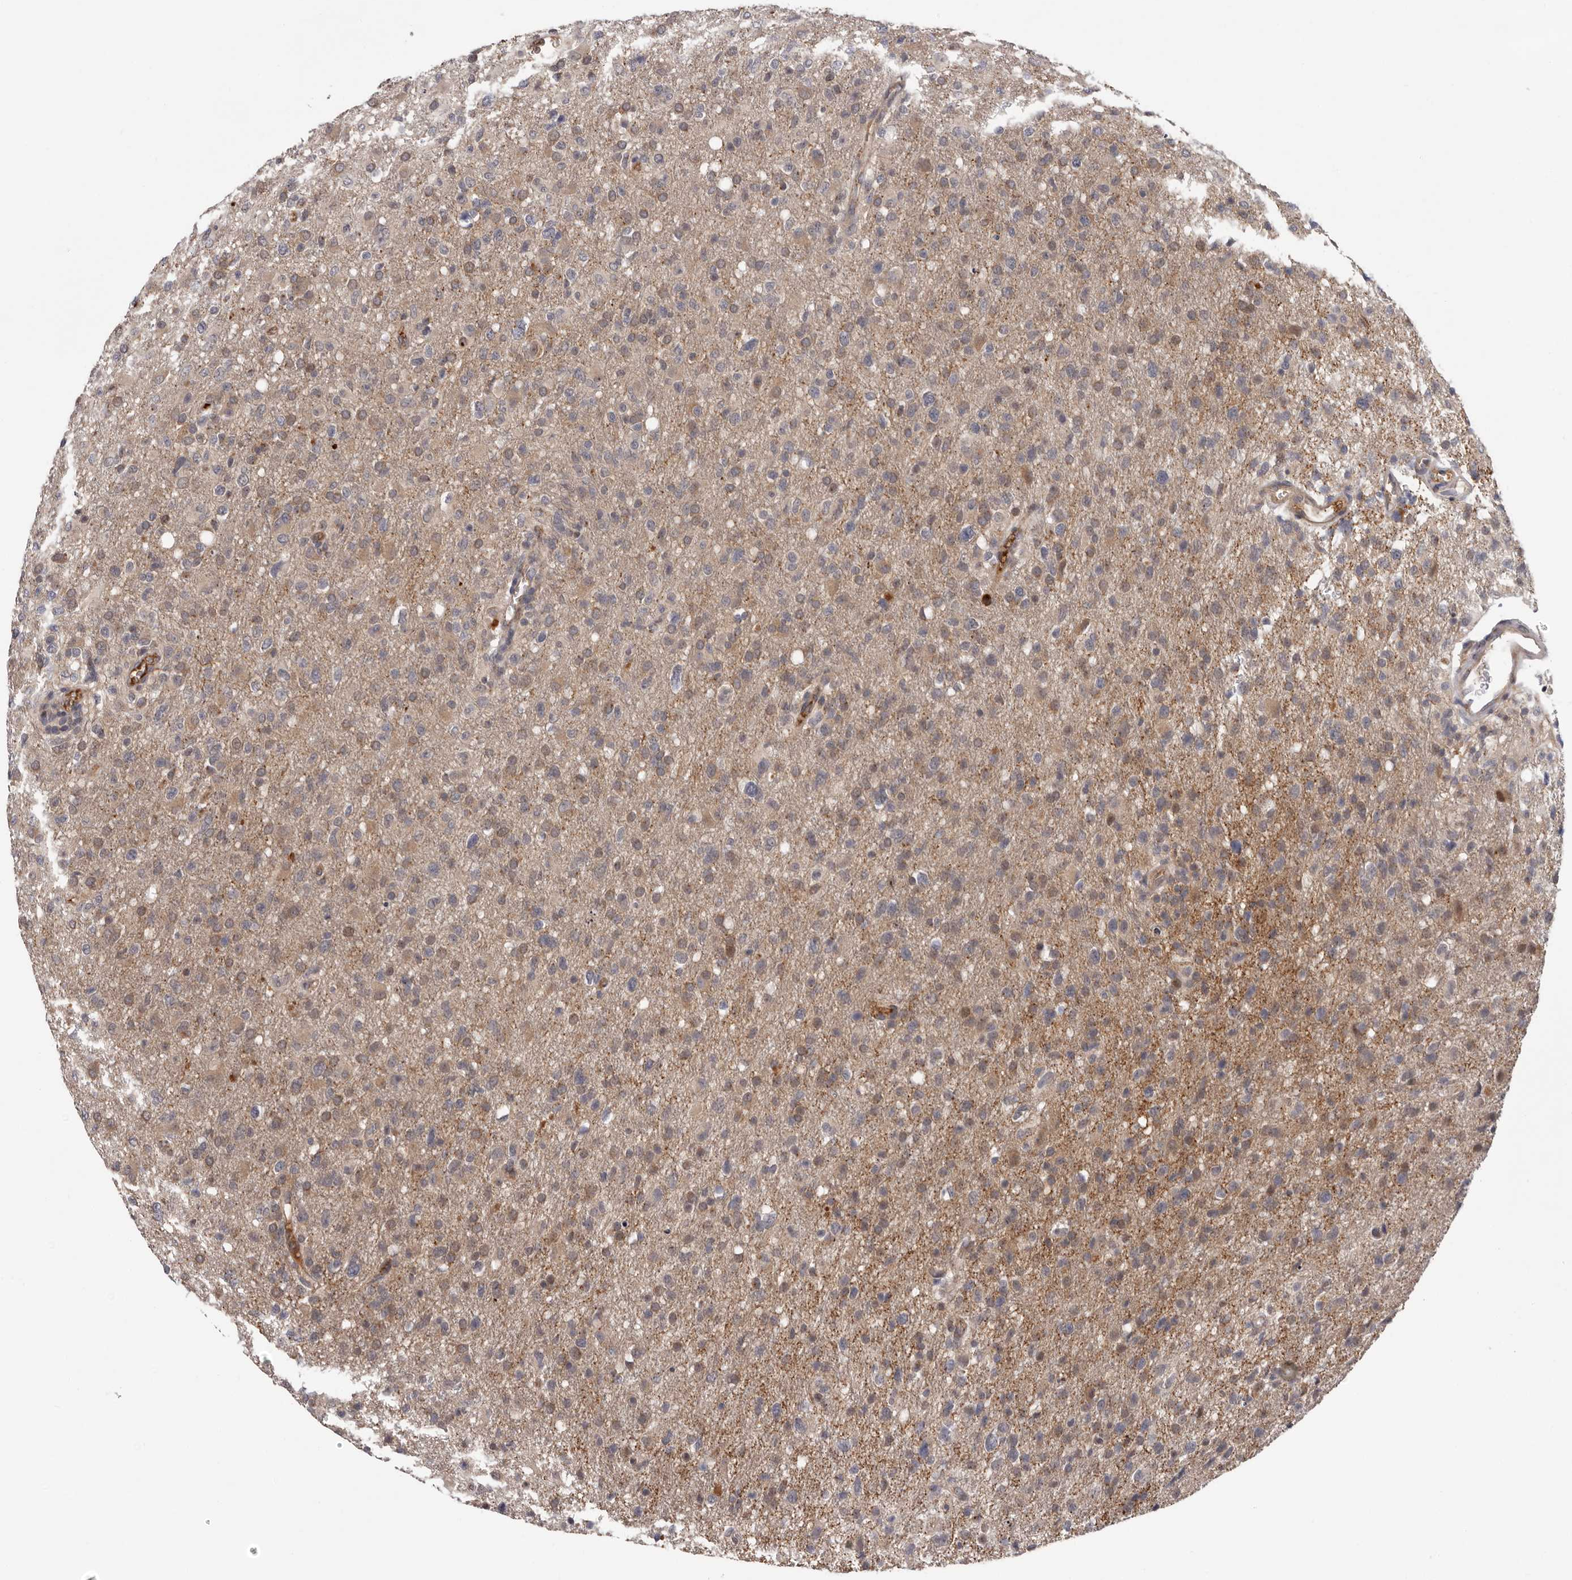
{"staining": {"intensity": "weak", "quantity": "25%-75%", "location": "cytoplasmic/membranous"}, "tissue": "glioma", "cell_type": "Tumor cells", "image_type": "cancer", "snomed": [{"axis": "morphology", "description": "Glioma, malignant, High grade"}, {"axis": "topography", "description": "Brain"}], "caption": "Immunohistochemical staining of human malignant glioma (high-grade) exhibits low levels of weak cytoplasmic/membranous expression in about 25%-75% of tumor cells.", "gene": "MED8", "patient": {"sex": "female", "age": 57}}